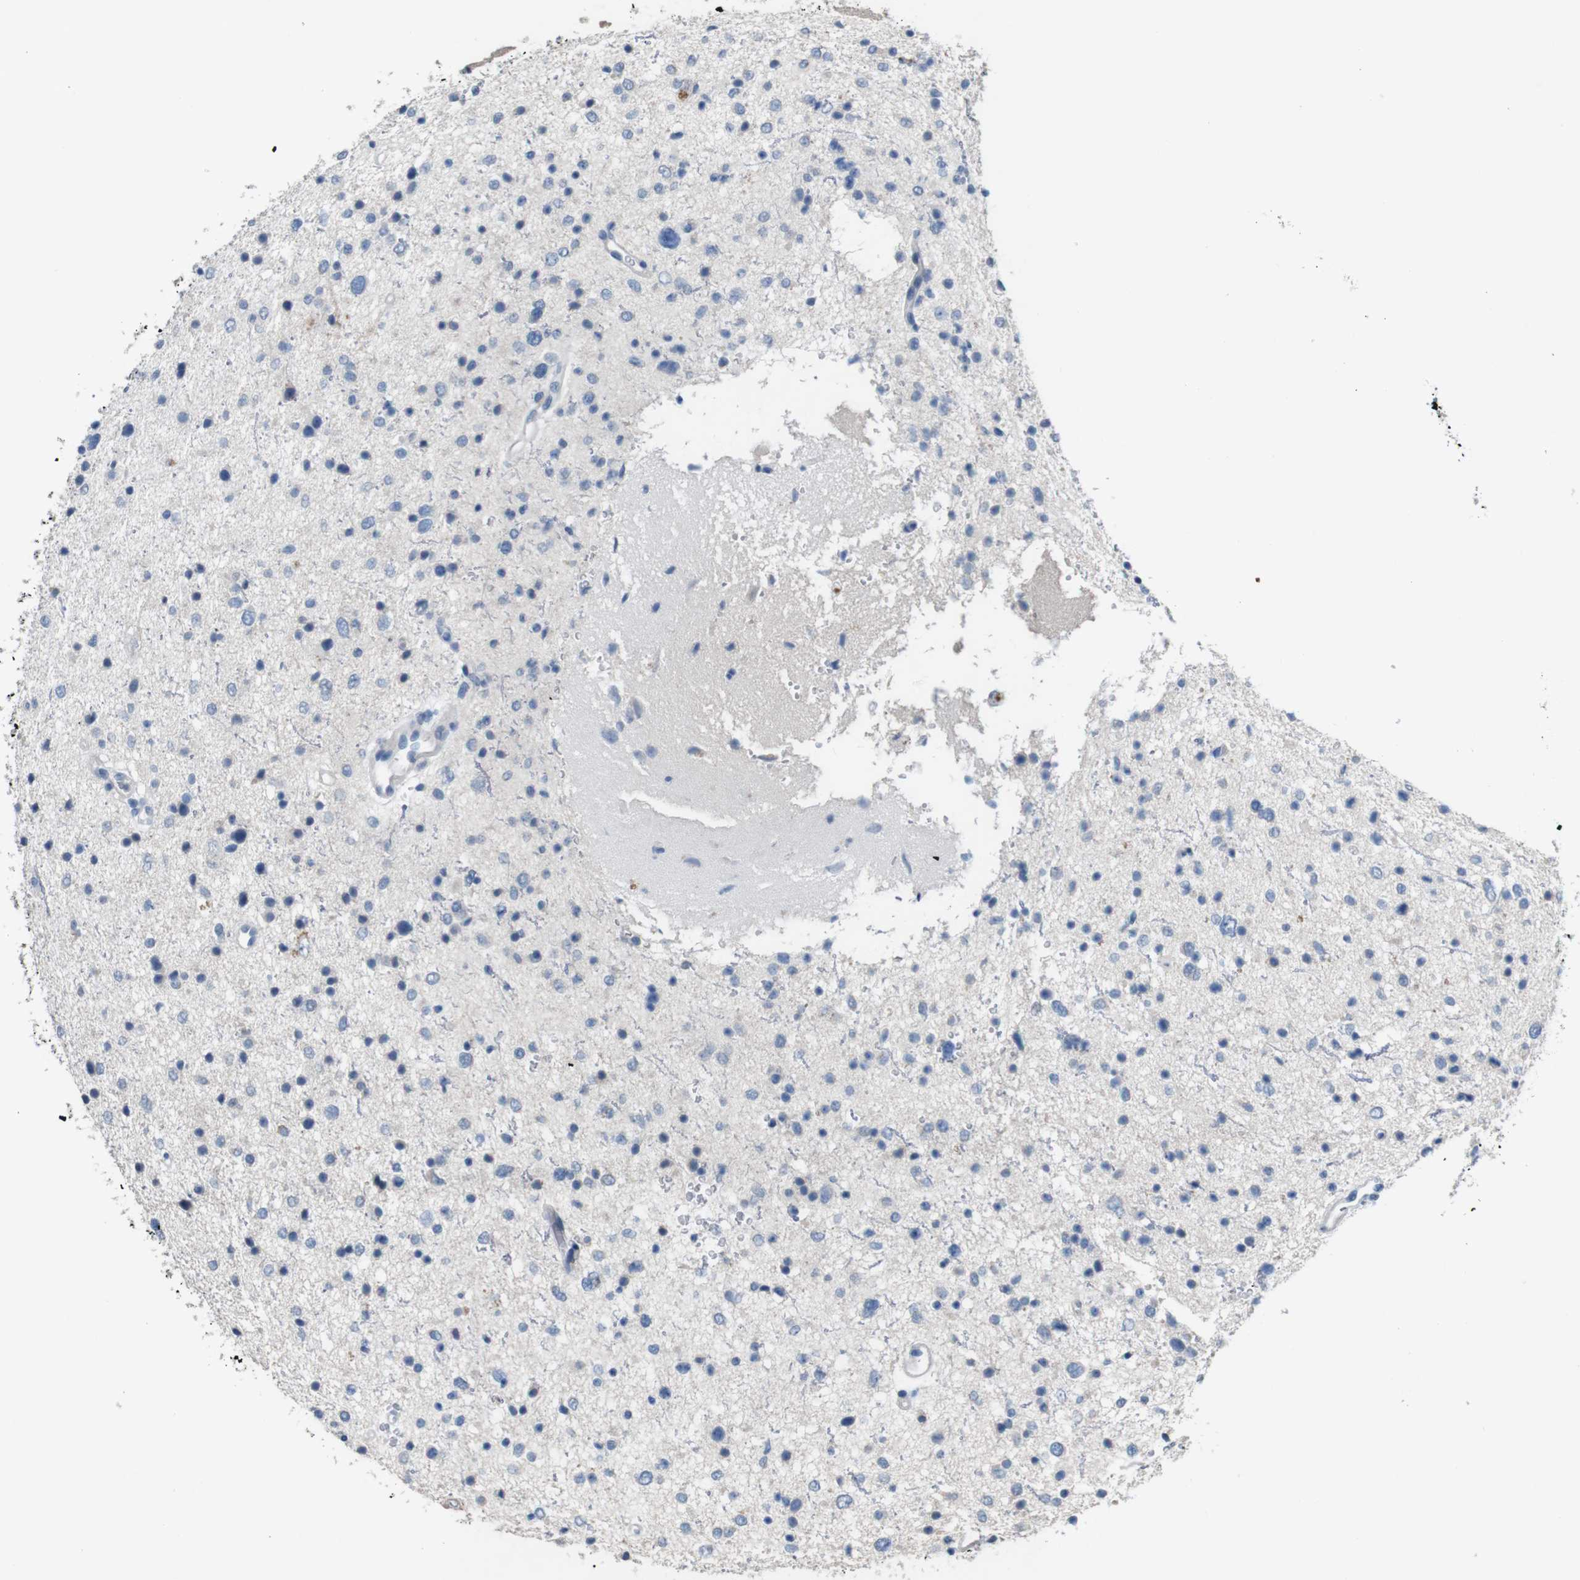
{"staining": {"intensity": "negative", "quantity": "none", "location": "none"}, "tissue": "glioma", "cell_type": "Tumor cells", "image_type": "cancer", "snomed": [{"axis": "morphology", "description": "Glioma, malignant, Low grade"}, {"axis": "topography", "description": "Brain"}], "caption": "Immunohistochemical staining of malignant glioma (low-grade) displays no significant positivity in tumor cells.", "gene": "SLC2A8", "patient": {"sex": "female", "age": 37}}